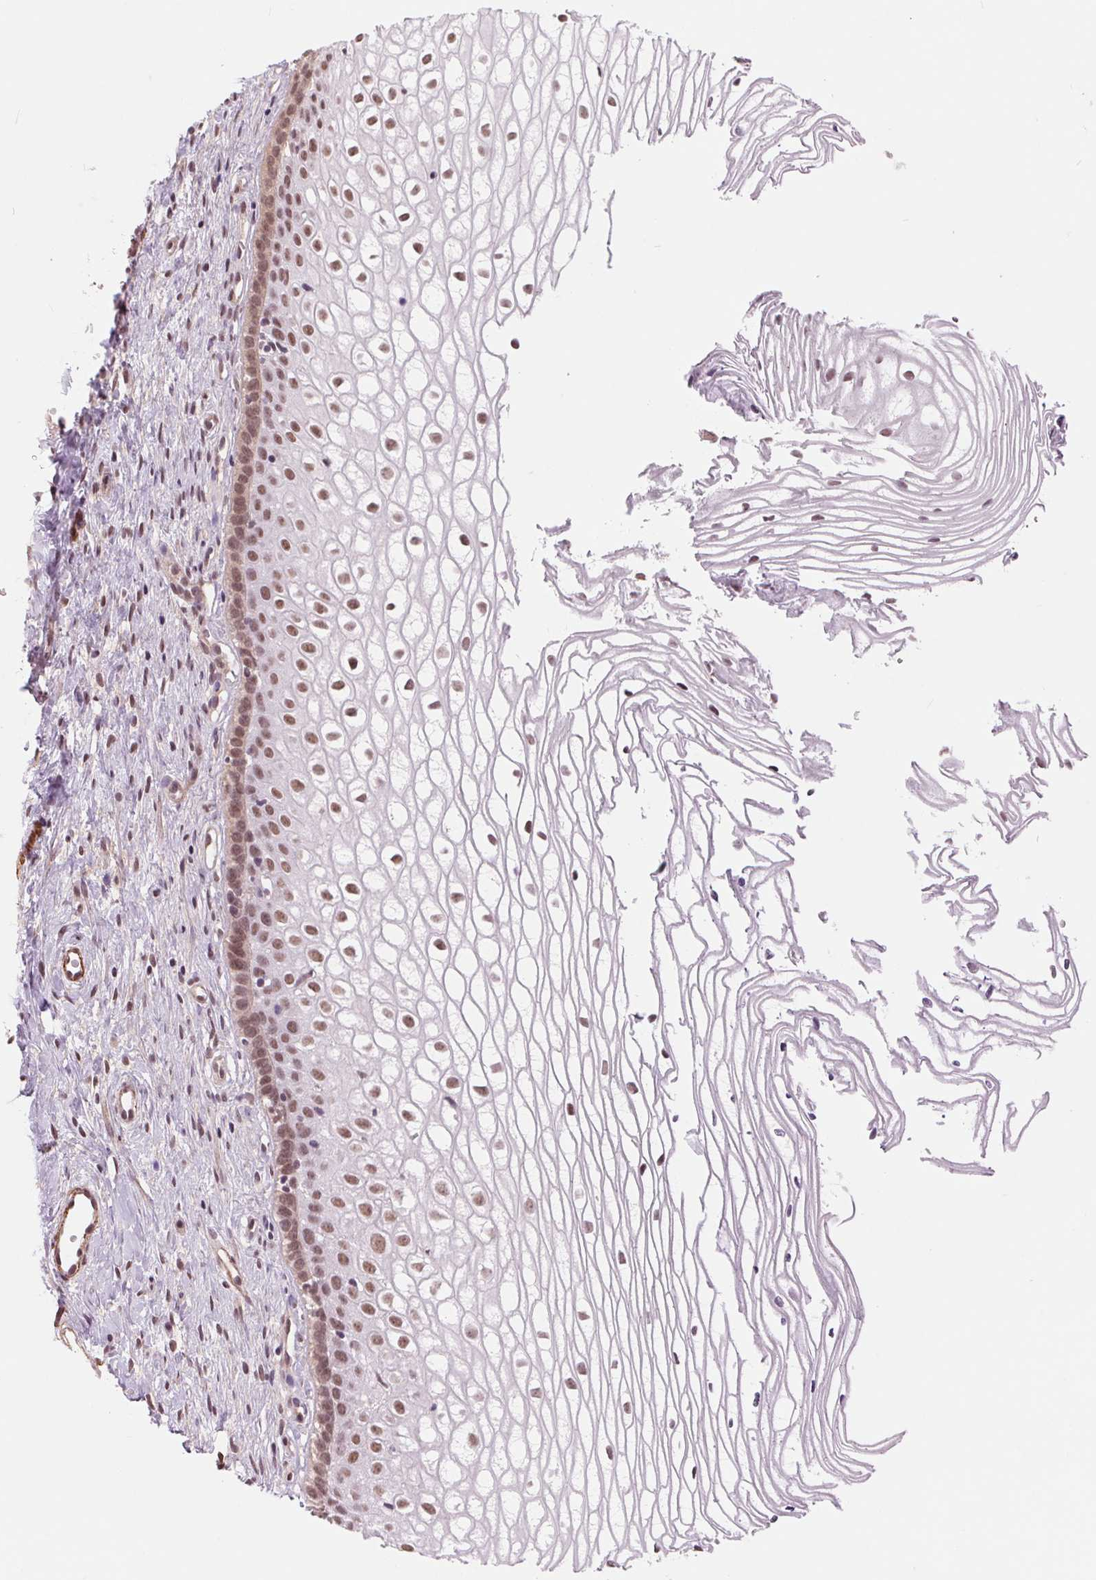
{"staining": {"intensity": "moderate", "quantity": ">75%", "location": "nuclear"}, "tissue": "cervix", "cell_type": "Glandular cells", "image_type": "normal", "snomed": [{"axis": "morphology", "description": "Normal tissue, NOS"}, {"axis": "topography", "description": "Cervix"}], "caption": "High-magnification brightfield microscopy of normal cervix stained with DAB (3,3'-diaminobenzidine) (brown) and counterstained with hematoxylin (blue). glandular cells exhibit moderate nuclear positivity is identified in about>75% of cells. (DAB (3,3'-diaminobenzidine) IHC with brightfield microscopy, high magnification).", "gene": "BCAT1", "patient": {"sex": "female", "age": 40}}